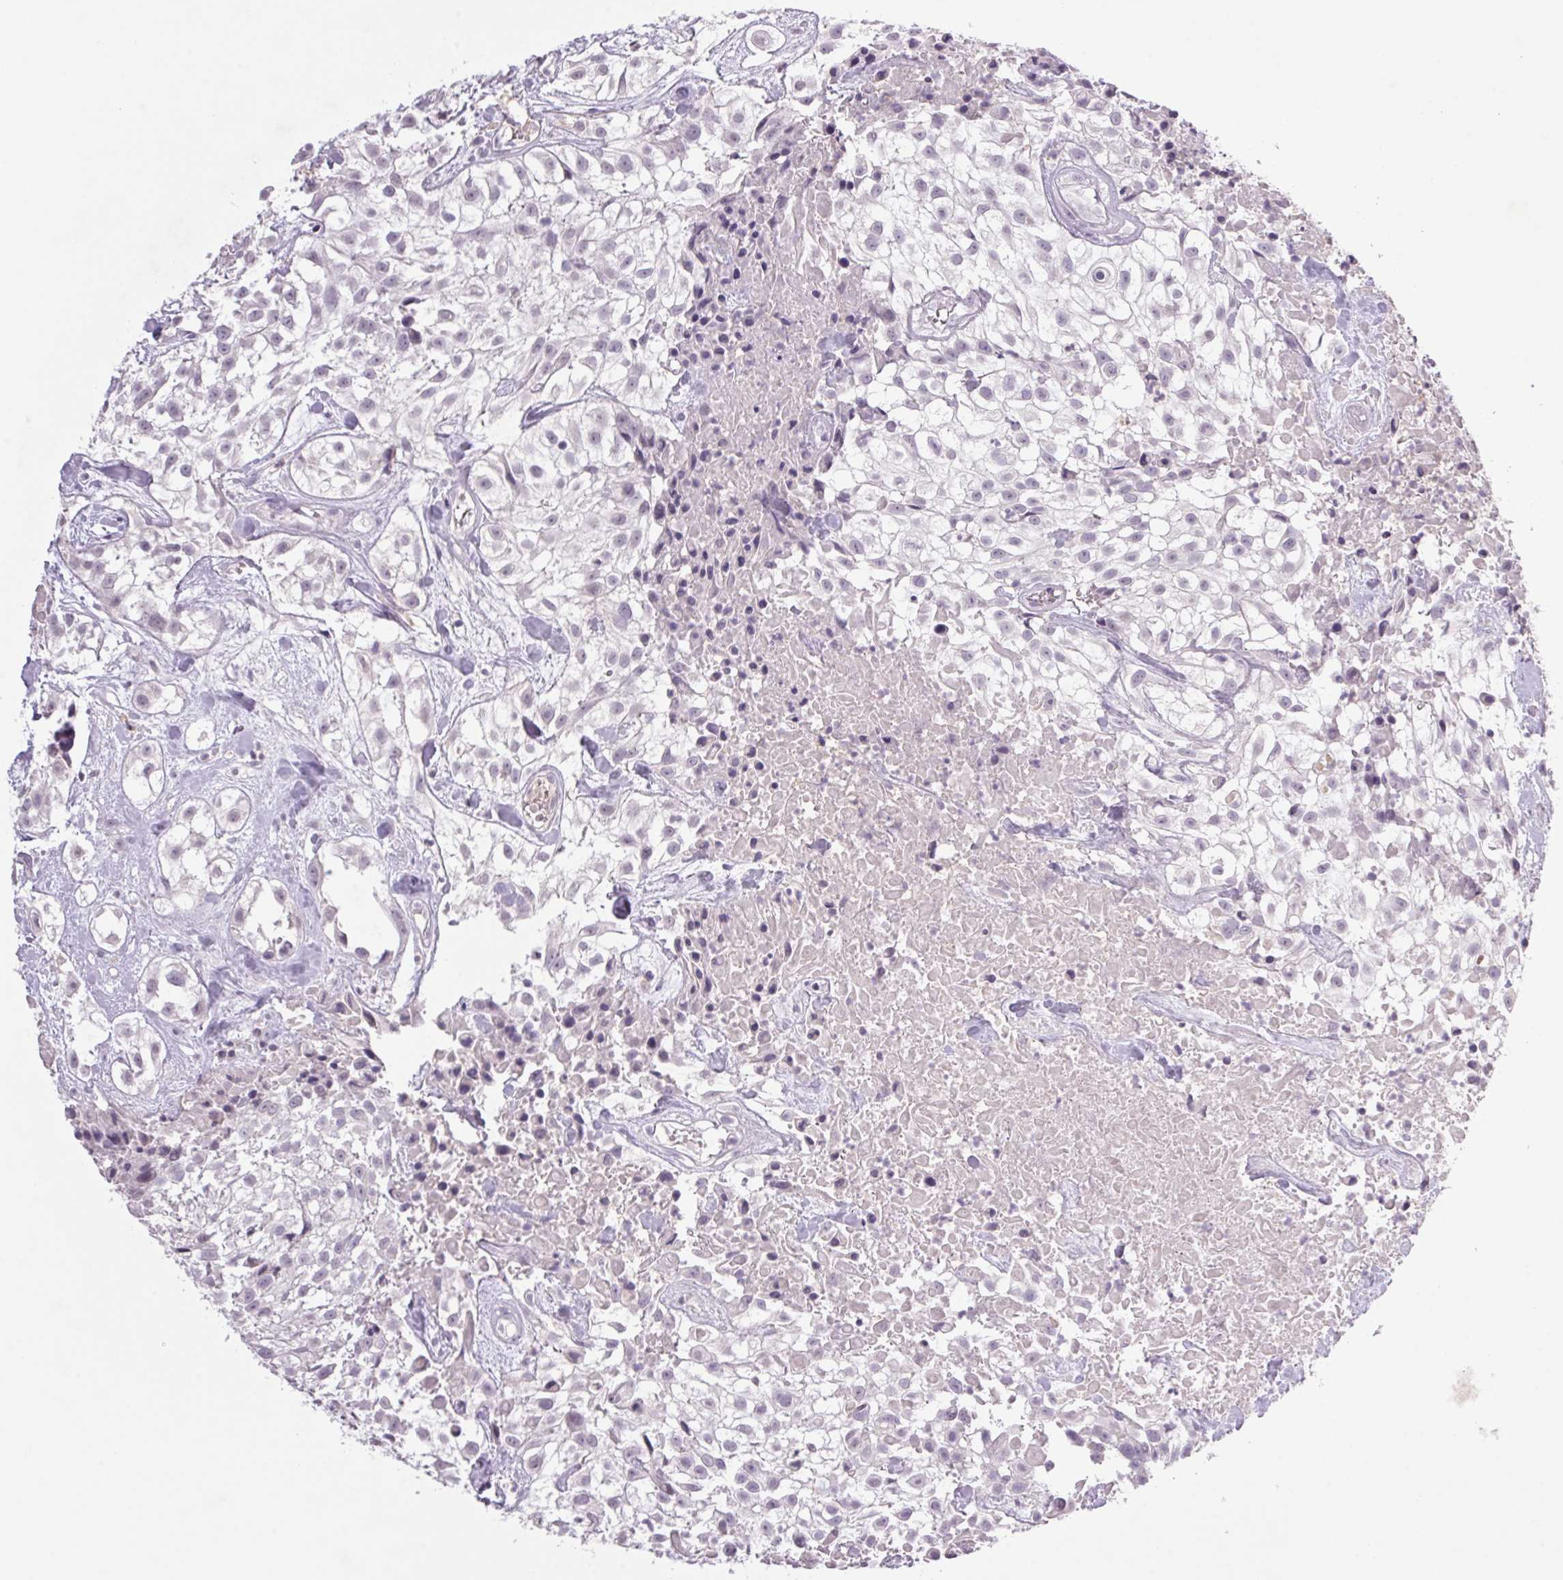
{"staining": {"intensity": "negative", "quantity": "none", "location": "none"}, "tissue": "urothelial cancer", "cell_type": "Tumor cells", "image_type": "cancer", "snomed": [{"axis": "morphology", "description": "Urothelial carcinoma, High grade"}, {"axis": "topography", "description": "Urinary bladder"}], "caption": "Human urothelial carcinoma (high-grade) stained for a protein using immunohistochemistry (IHC) exhibits no positivity in tumor cells.", "gene": "TRDN", "patient": {"sex": "male", "age": 56}}